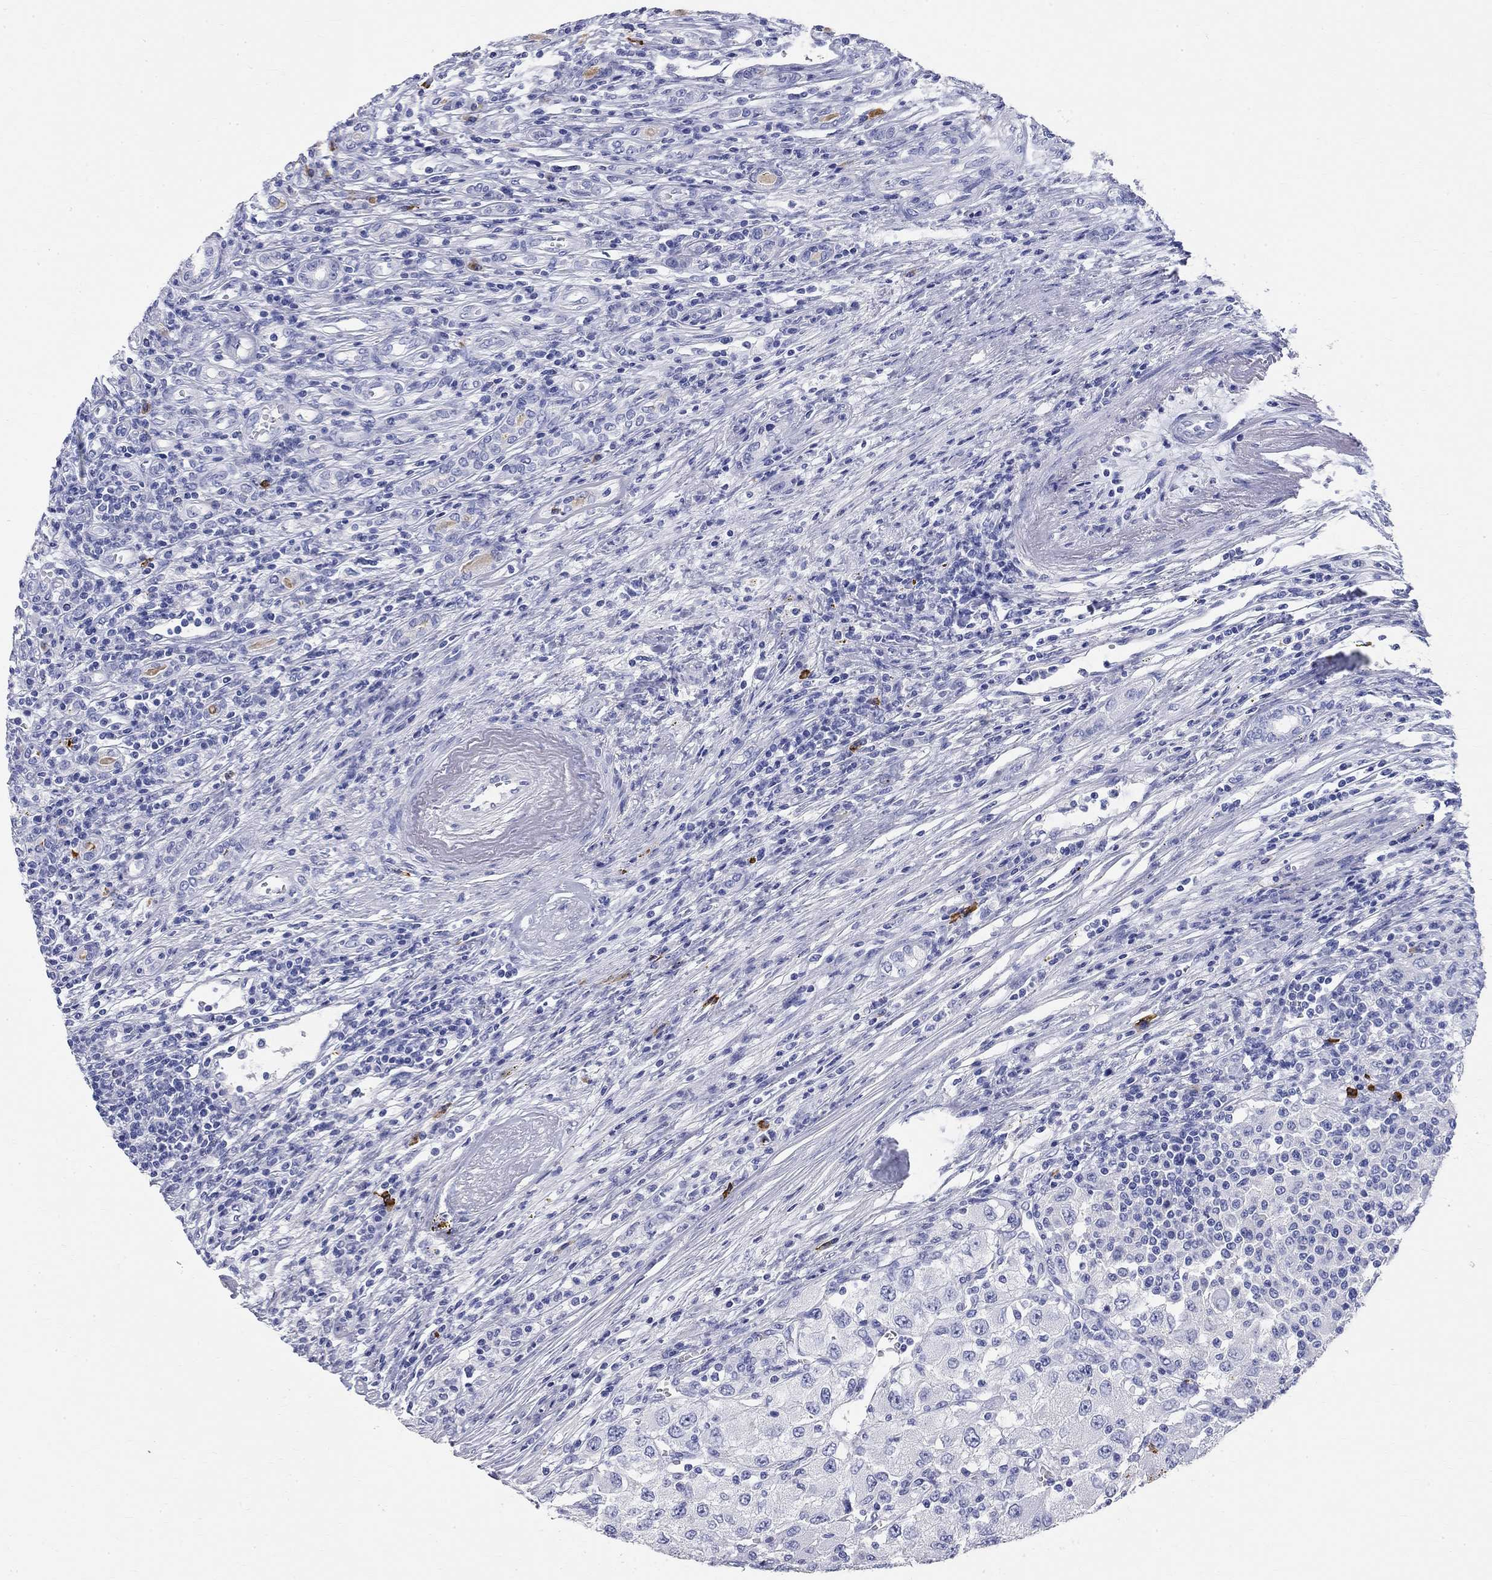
{"staining": {"intensity": "negative", "quantity": "none", "location": "none"}, "tissue": "renal cancer", "cell_type": "Tumor cells", "image_type": "cancer", "snomed": [{"axis": "morphology", "description": "Adenocarcinoma, NOS"}, {"axis": "topography", "description": "Kidney"}], "caption": "The image displays no significant staining in tumor cells of adenocarcinoma (renal).", "gene": "PHOX2B", "patient": {"sex": "female", "age": 67}}